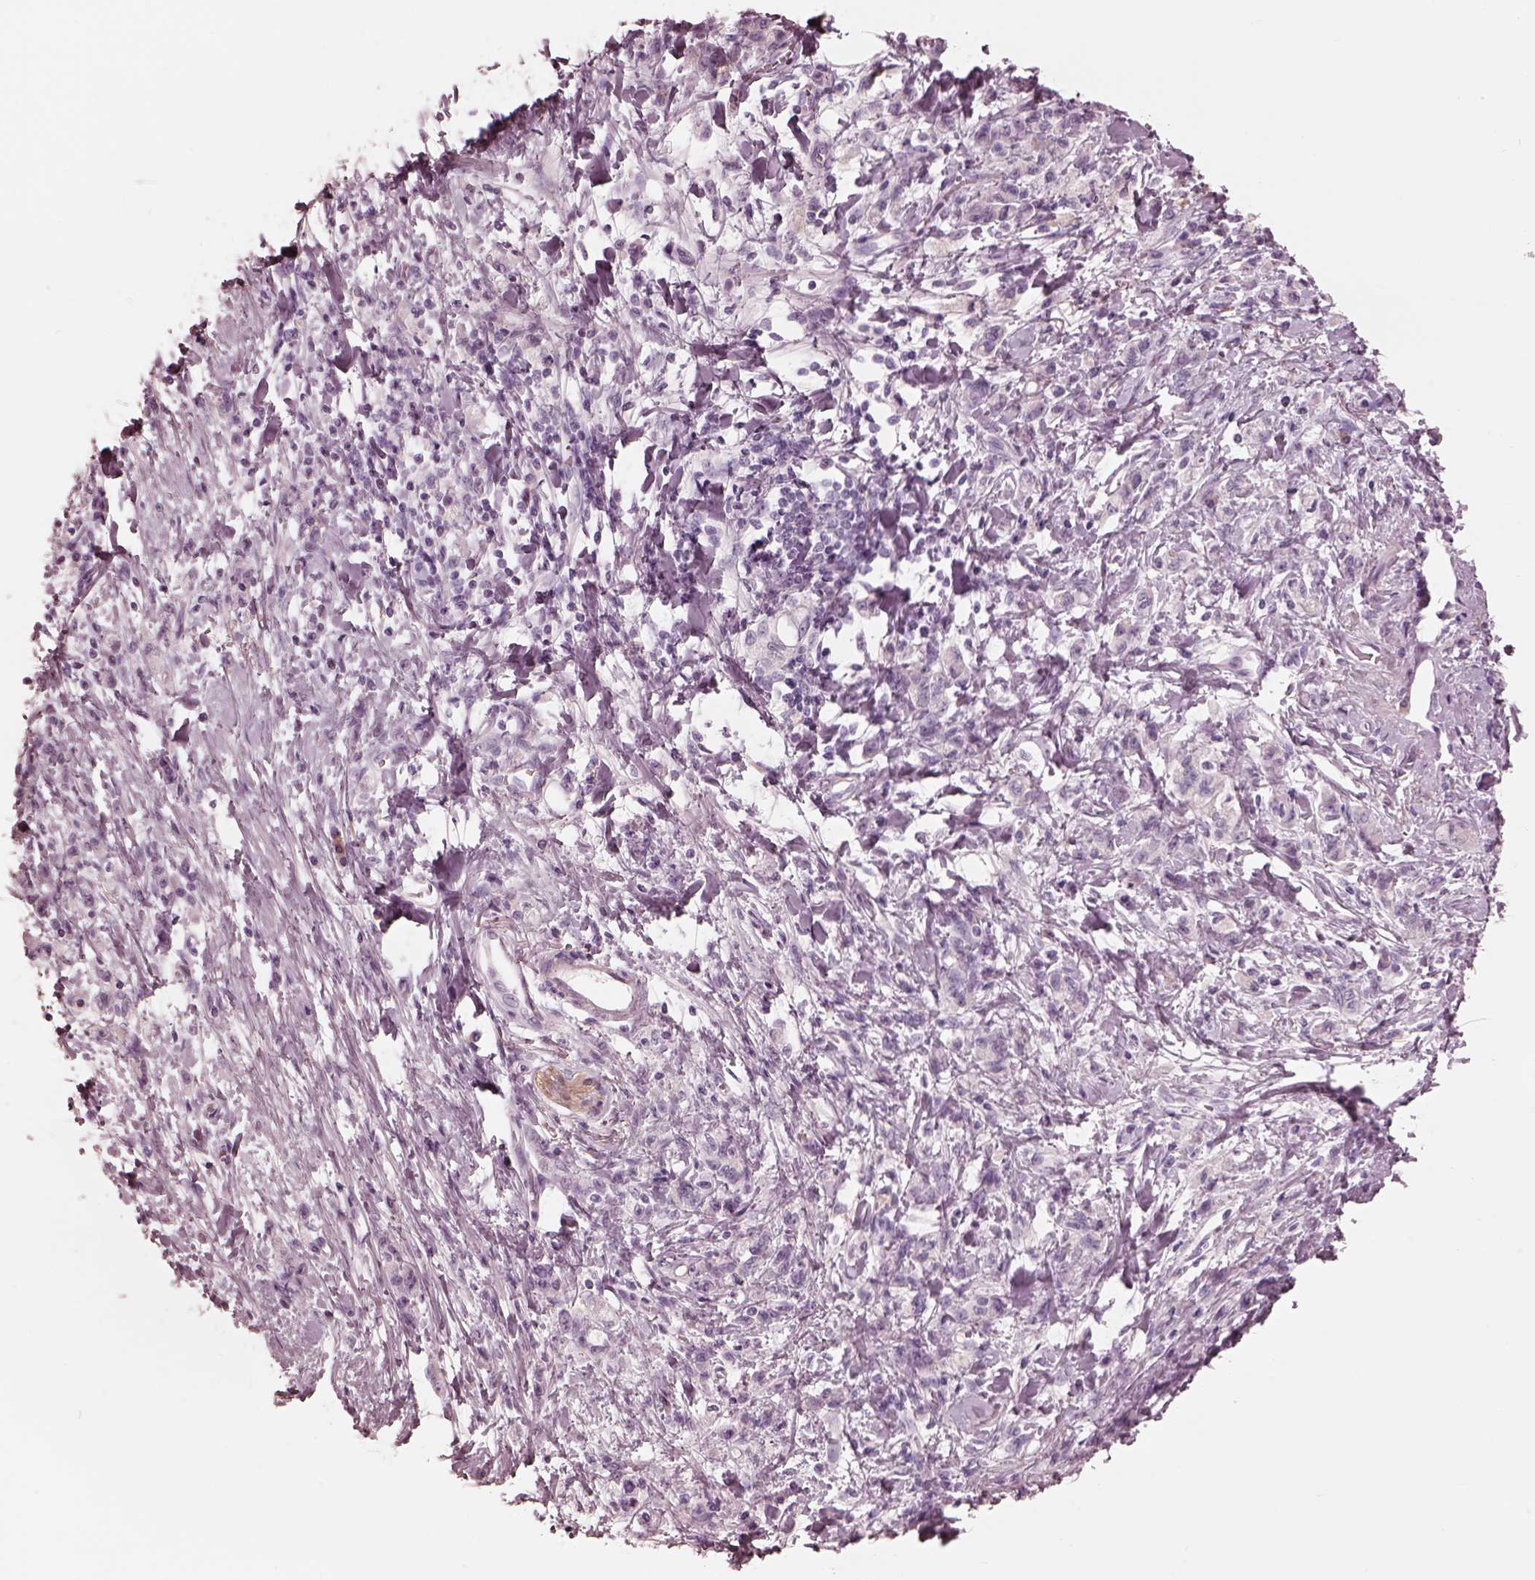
{"staining": {"intensity": "negative", "quantity": "none", "location": "none"}, "tissue": "stomach cancer", "cell_type": "Tumor cells", "image_type": "cancer", "snomed": [{"axis": "morphology", "description": "Adenocarcinoma, NOS"}, {"axis": "topography", "description": "Stomach"}], "caption": "This image is of stomach adenocarcinoma stained with immunohistochemistry to label a protein in brown with the nuclei are counter-stained blue. There is no expression in tumor cells. (IHC, brightfield microscopy, high magnification).", "gene": "CADM2", "patient": {"sex": "male", "age": 77}}